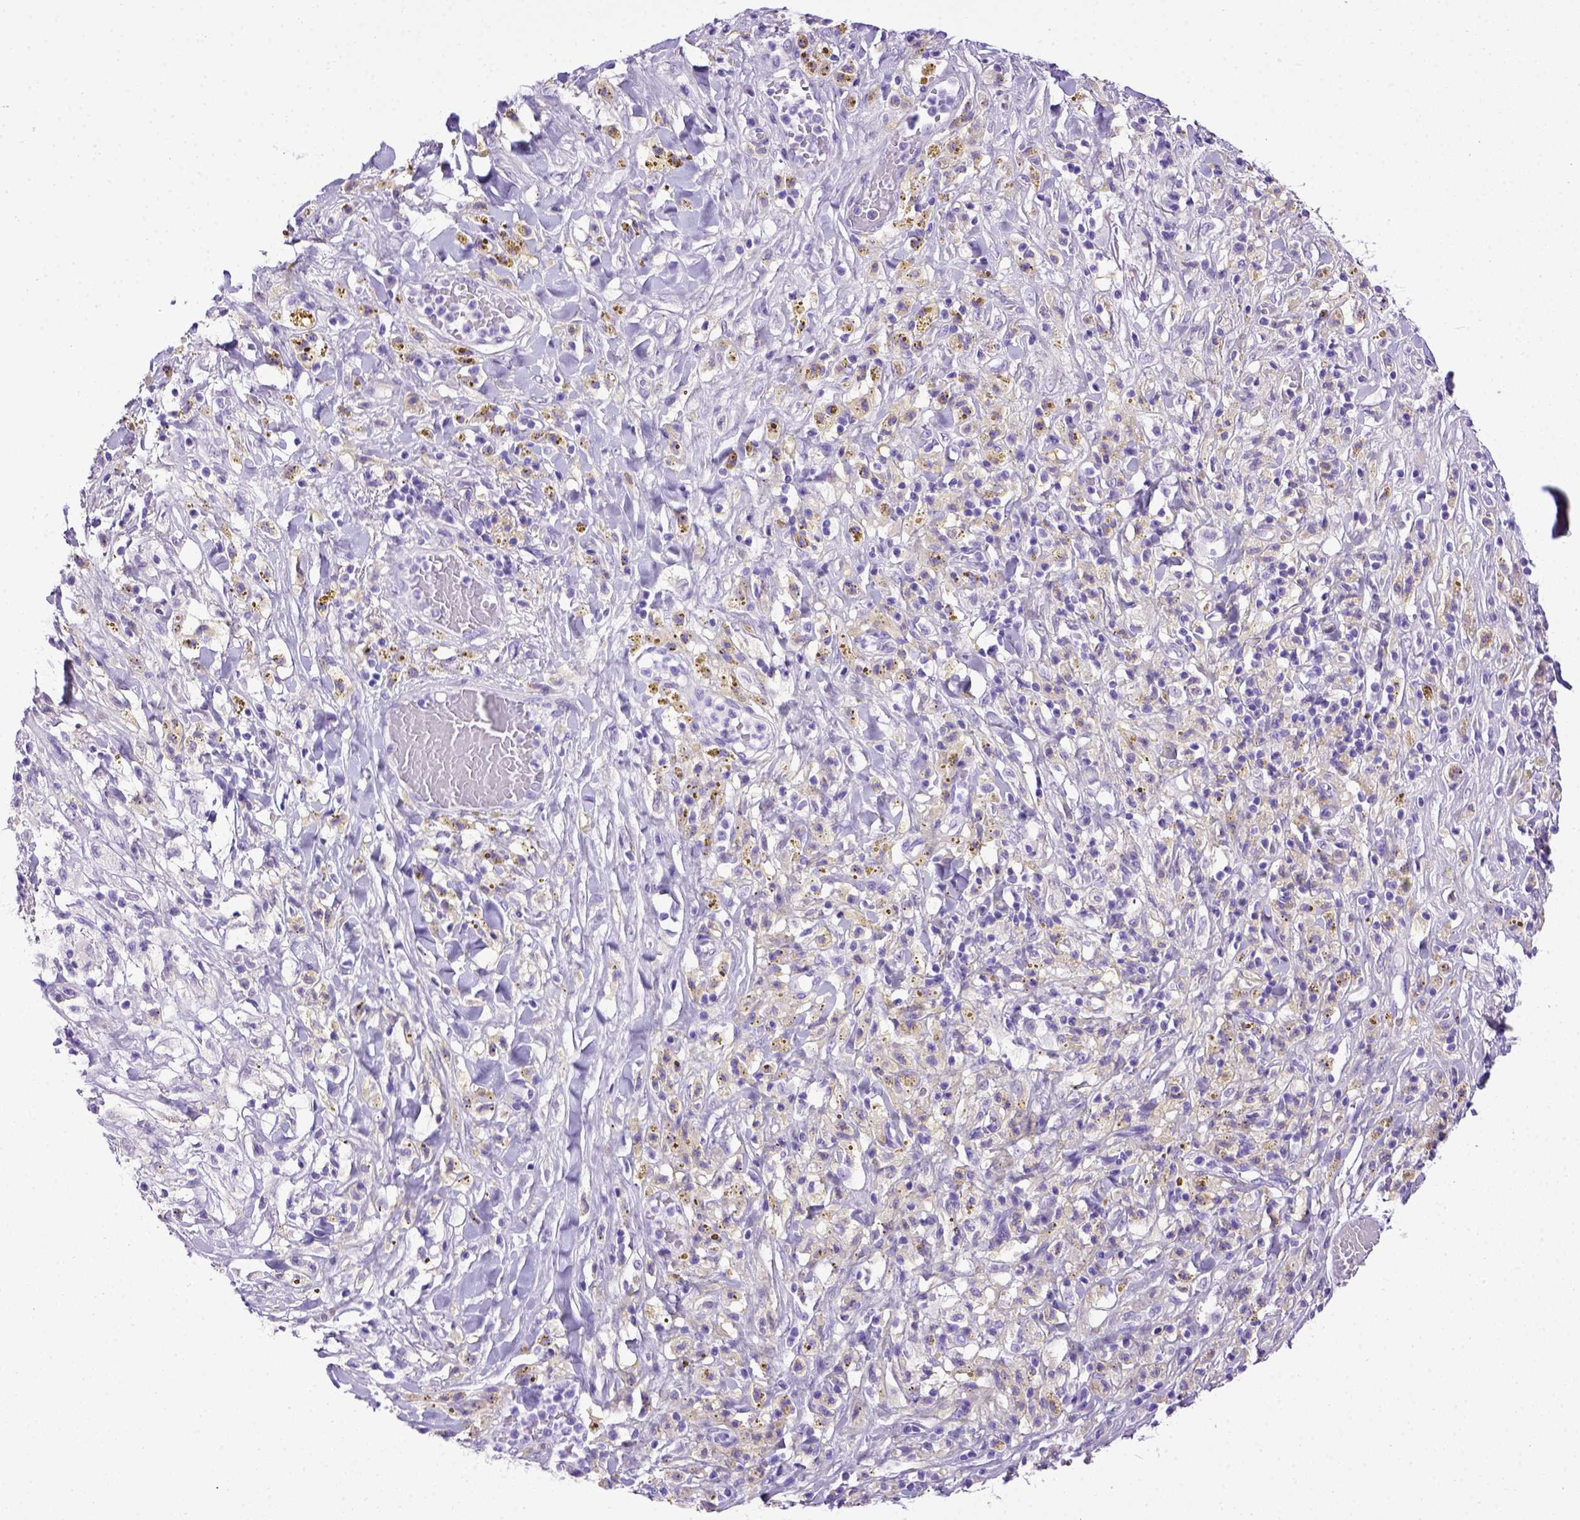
{"staining": {"intensity": "negative", "quantity": "none", "location": "none"}, "tissue": "melanoma", "cell_type": "Tumor cells", "image_type": "cancer", "snomed": [{"axis": "morphology", "description": "Malignant melanoma, NOS"}, {"axis": "topography", "description": "Skin"}], "caption": "Malignant melanoma stained for a protein using immunohistochemistry (IHC) demonstrates no positivity tumor cells.", "gene": "ADAM12", "patient": {"sex": "female", "age": 91}}